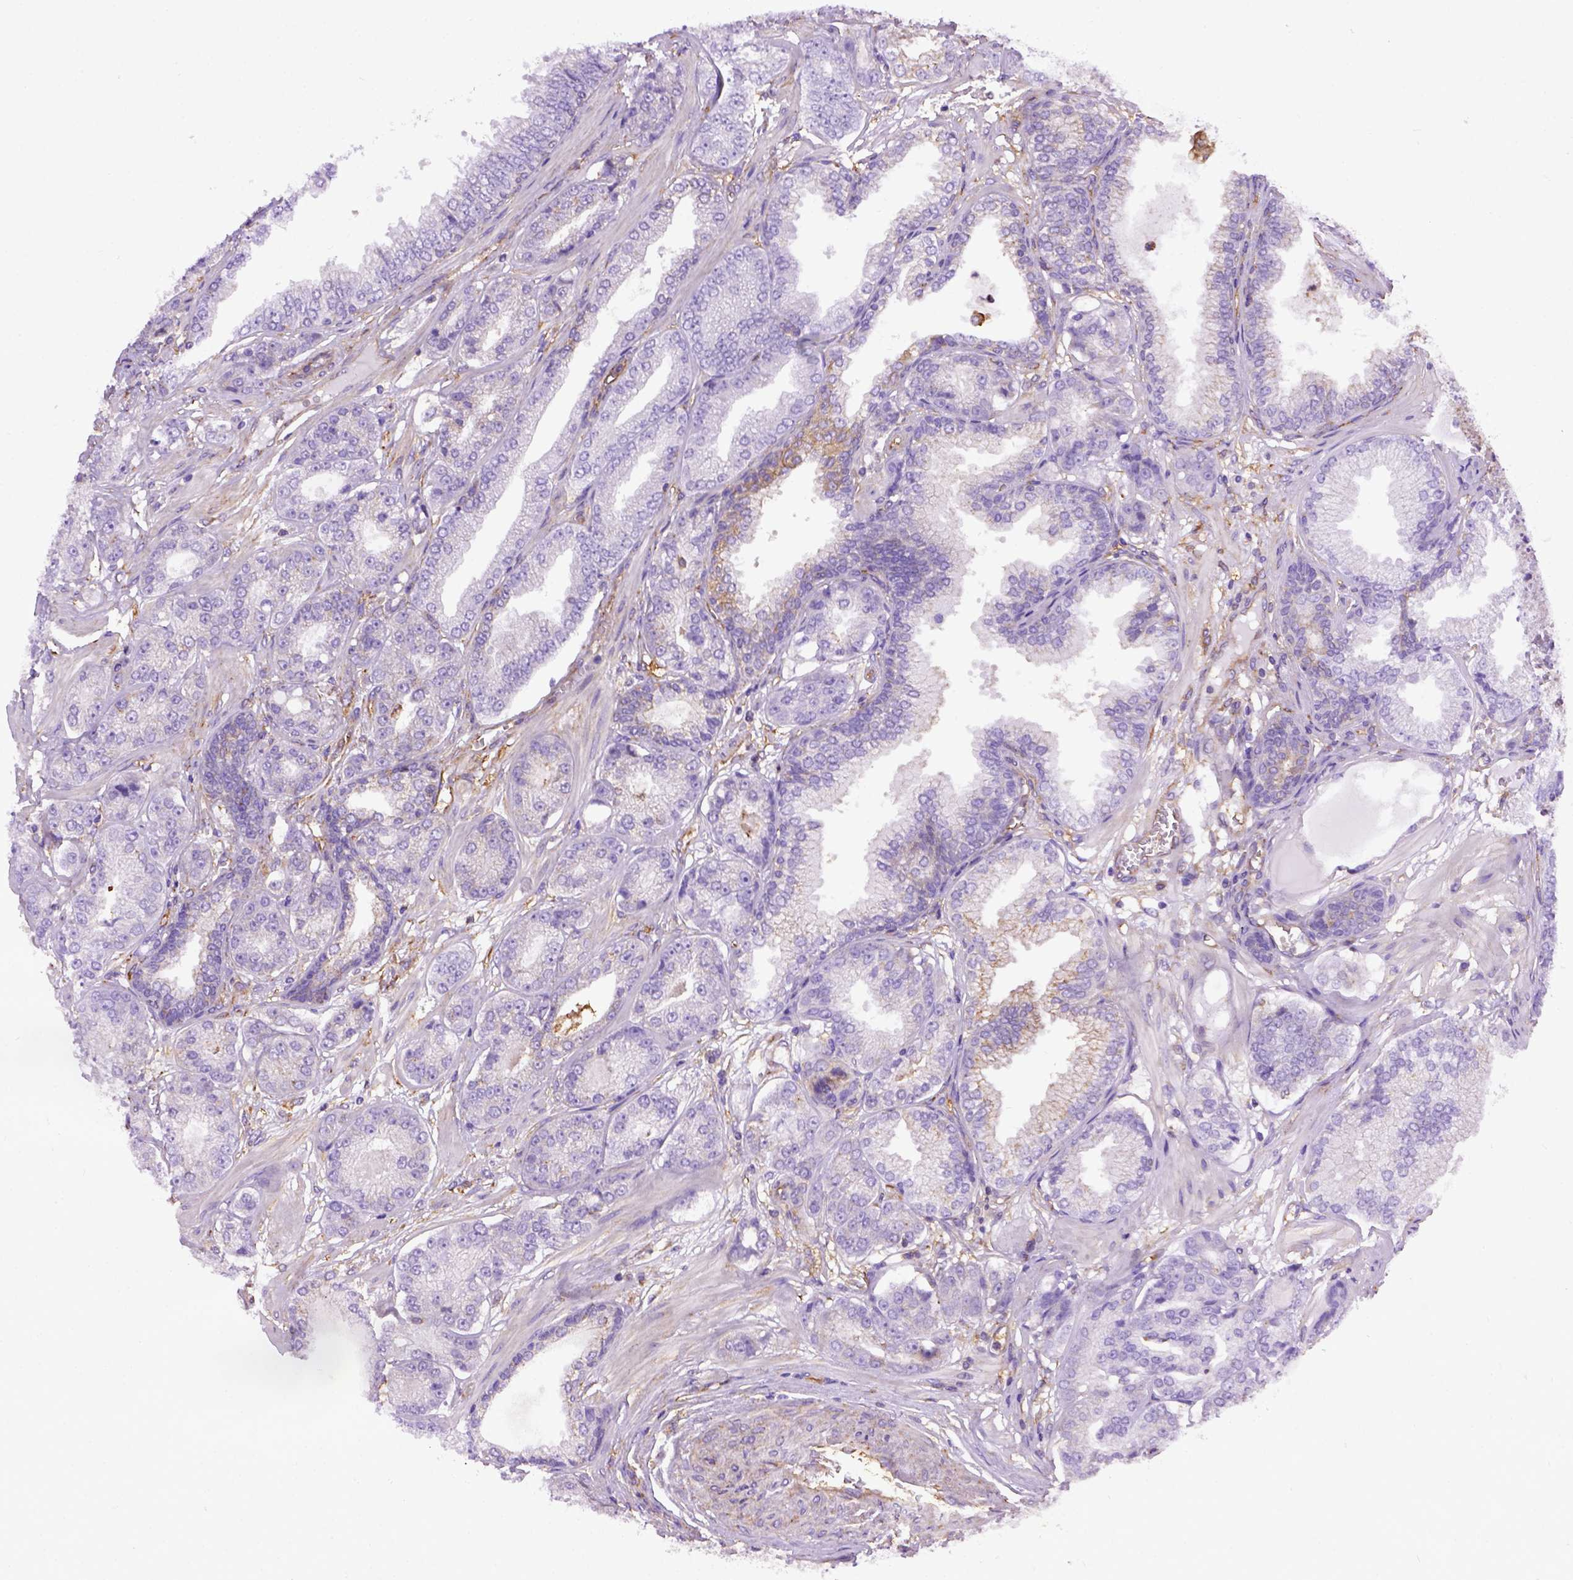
{"staining": {"intensity": "negative", "quantity": "none", "location": "none"}, "tissue": "prostate cancer", "cell_type": "Tumor cells", "image_type": "cancer", "snomed": [{"axis": "morphology", "description": "Adenocarcinoma, NOS"}, {"axis": "topography", "description": "Prostate"}], "caption": "Tumor cells show no significant positivity in prostate cancer (adenocarcinoma). The staining was performed using DAB to visualize the protein expression in brown, while the nuclei were stained in blue with hematoxylin (Magnification: 20x).", "gene": "MVP", "patient": {"sex": "male", "age": 64}}